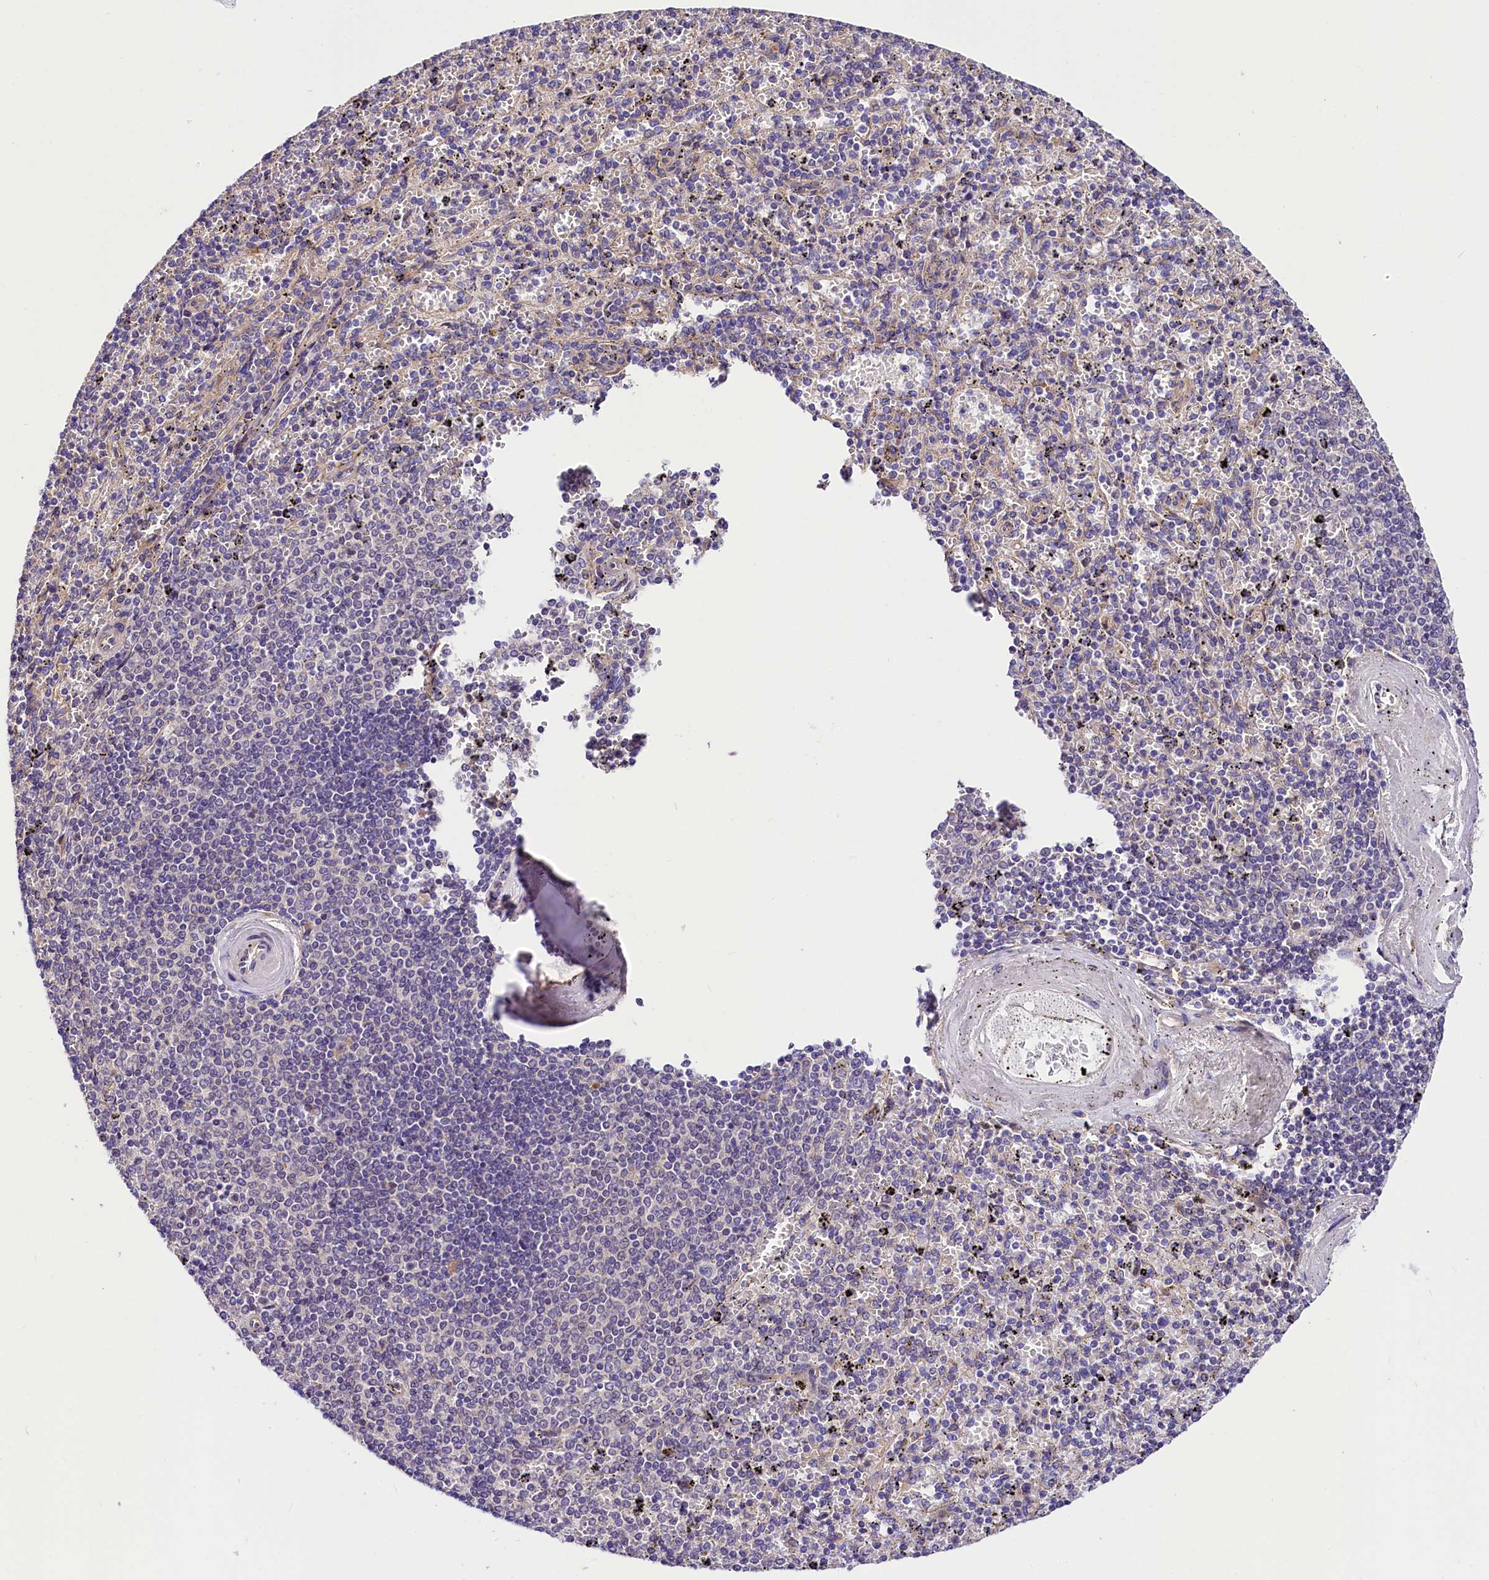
{"staining": {"intensity": "negative", "quantity": "none", "location": "none"}, "tissue": "spleen", "cell_type": "Cells in red pulp", "image_type": "normal", "snomed": [{"axis": "morphology", "description": "Normal tissue, NOS"}, {"axis": "topography", "description": "Spleen"}], "caption": "An immunohistochemistry micrograph of unremarkable spleen is shown. There is no staining in cells in red pulp of spleen. (DAB (3,3'-diaminobenzidine) IHC visualized using brightfield microscopy, high magnification).", "gene": "ARMC6", "patient": {"sex": "male", "age": 82}}